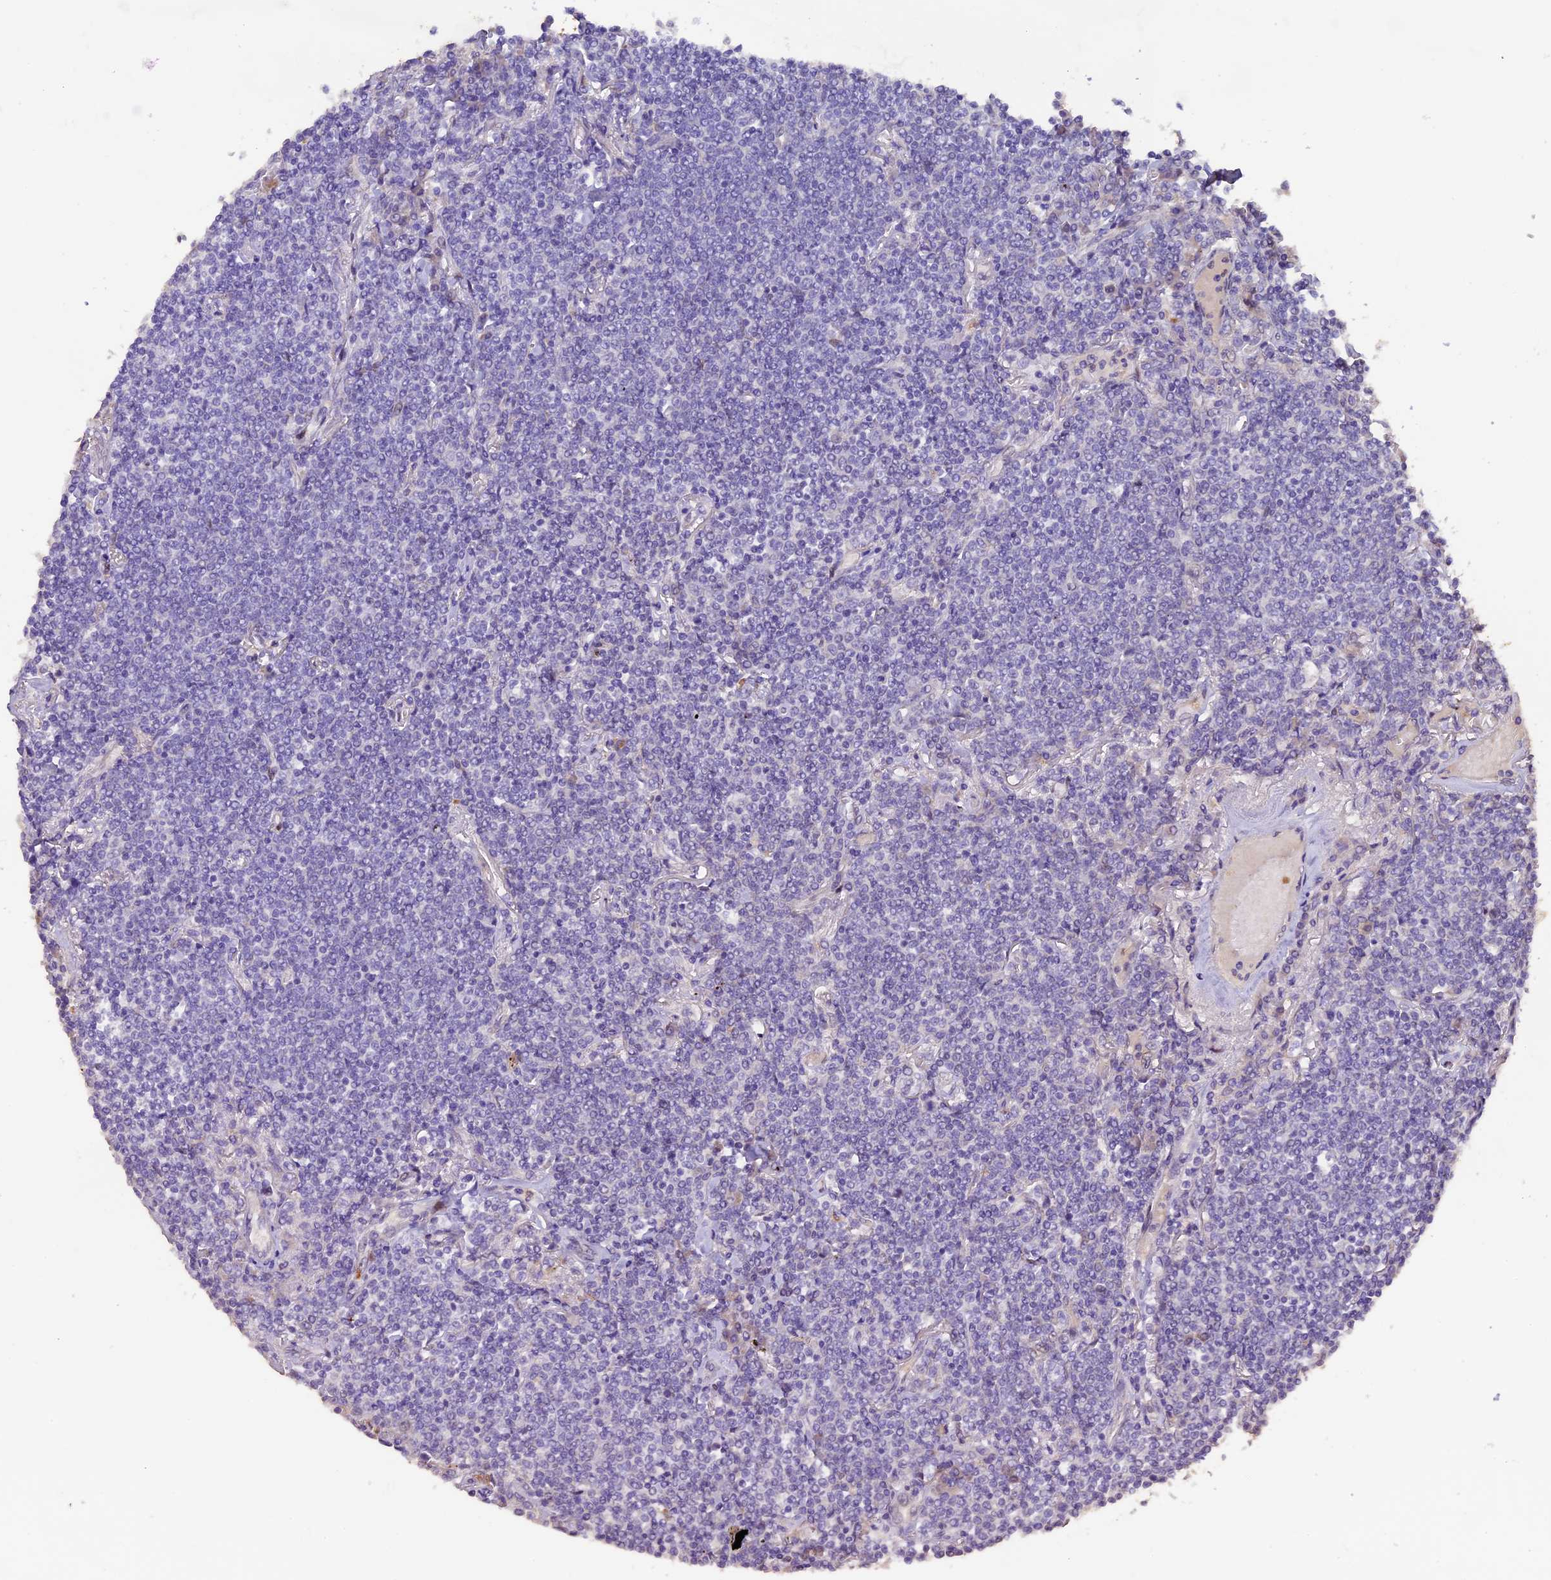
{"staining": {"intensity": "negative", "quantity": "none", "location": "none"}, "tissue": "lymphoma", "cell_type": "Tumor cells", "image_type": "cancer", "snomed": [{"axis": "morphology", "description": "Malignant lymphoma, non-Hodgkin's type, Low grade"}, {"axis": "topography", "description": "Lung"}], "caption": "IHC of lymphoma displays no positivity in tumor cells. Brightfield microscopy of immunohistochemistry (IHC) stained with DAB (3,3'-diaminobenzidine) (brown) and hematoxylin (blue), captured at high magnification.", "gene": "NCK2", "patient": {"sex": "female", "age": 71}}